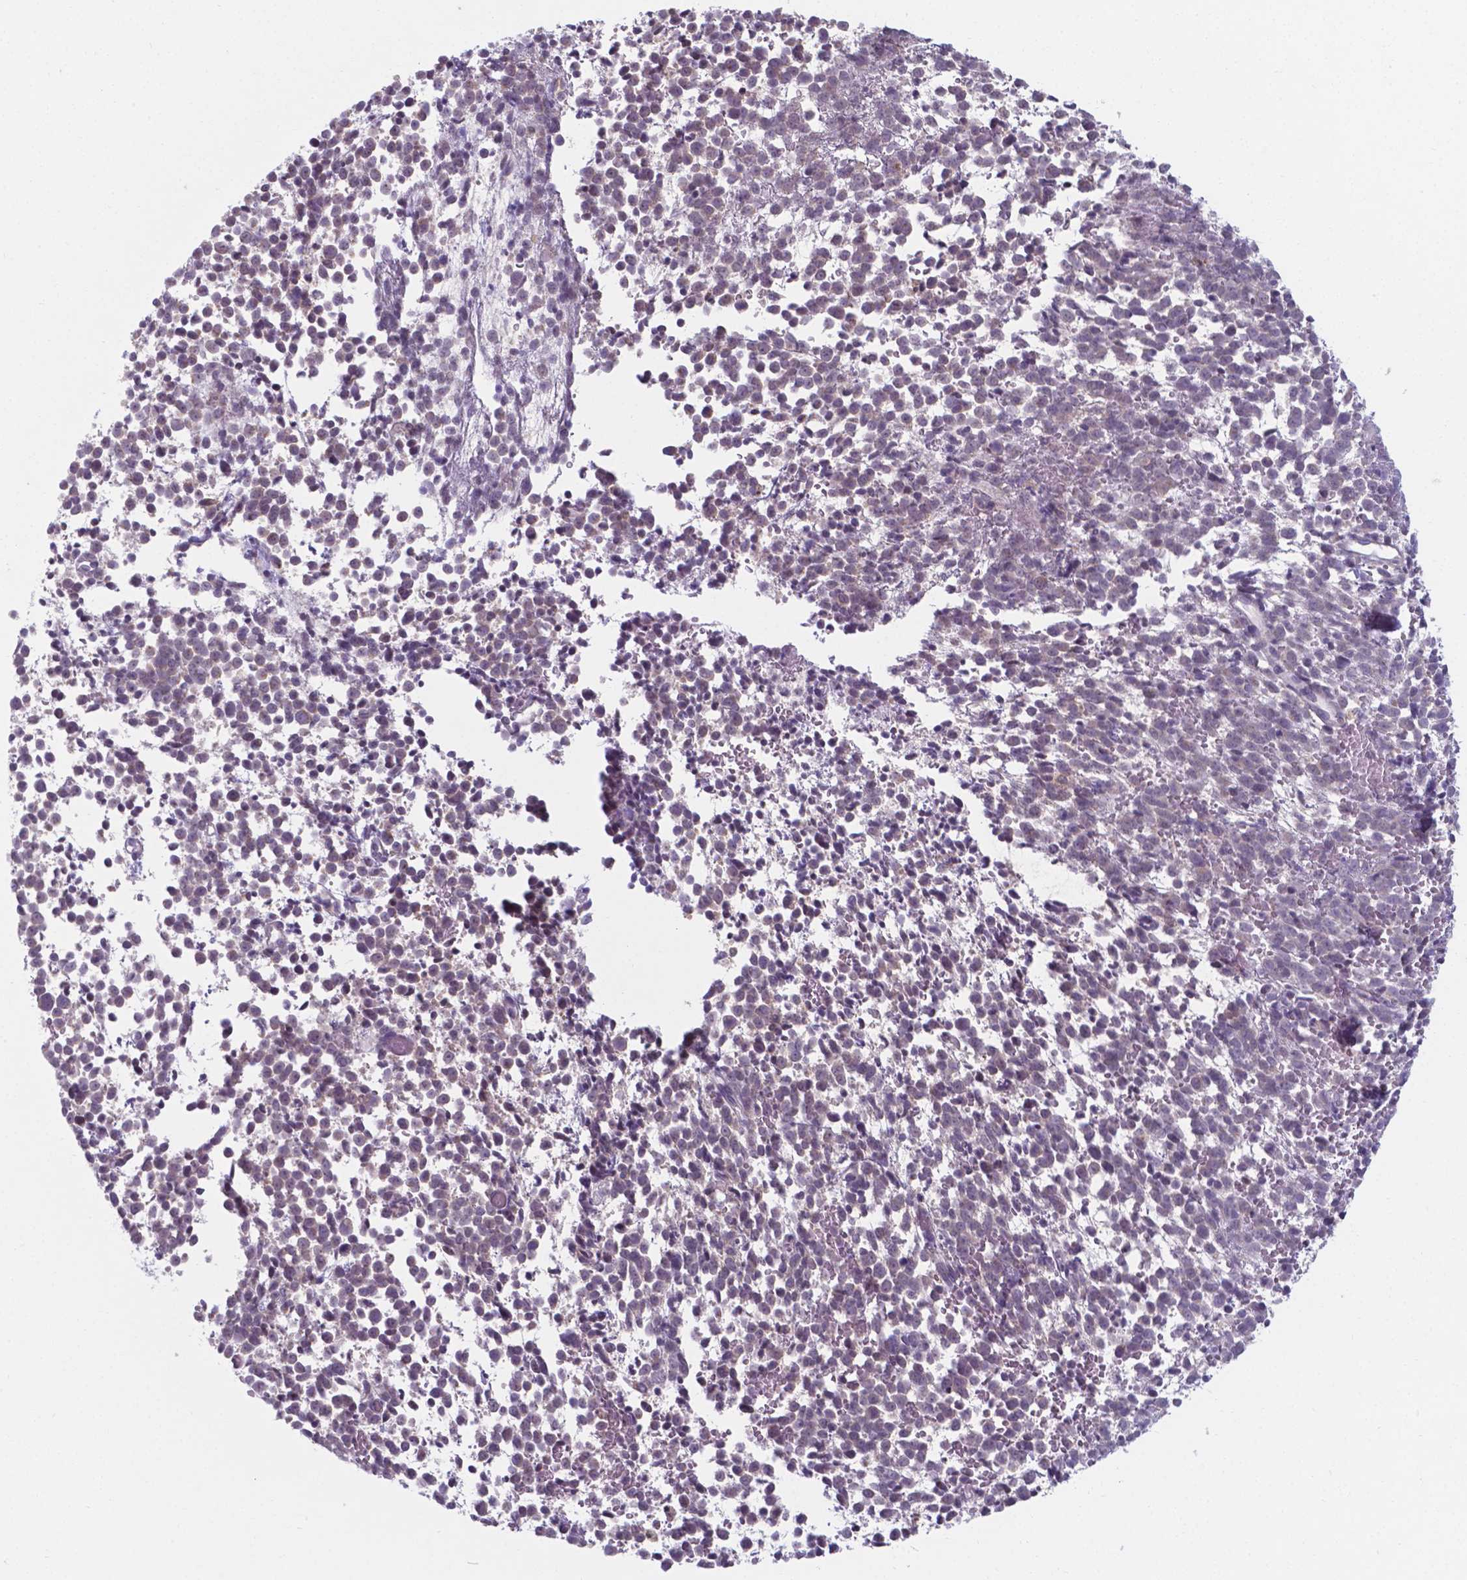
{"staining": {"intensity": "negative", "quantity": "none", "location": "none"}, "tissue": "melanoma", "cell_type": "Tumor cells", "image_type": "cancer", "snomed": [{"axis": "morphology", "description": "Malignant melanoma, NOS"}, {"axis": "topography", "description": "Skin"}], "caption": "This is an immunohistochemistry (IHC) image of human malignant melanoma. There is no staining in tumor cells.", "gene": "AP5B1", "patient": {"sex": "female", "age": 70}}